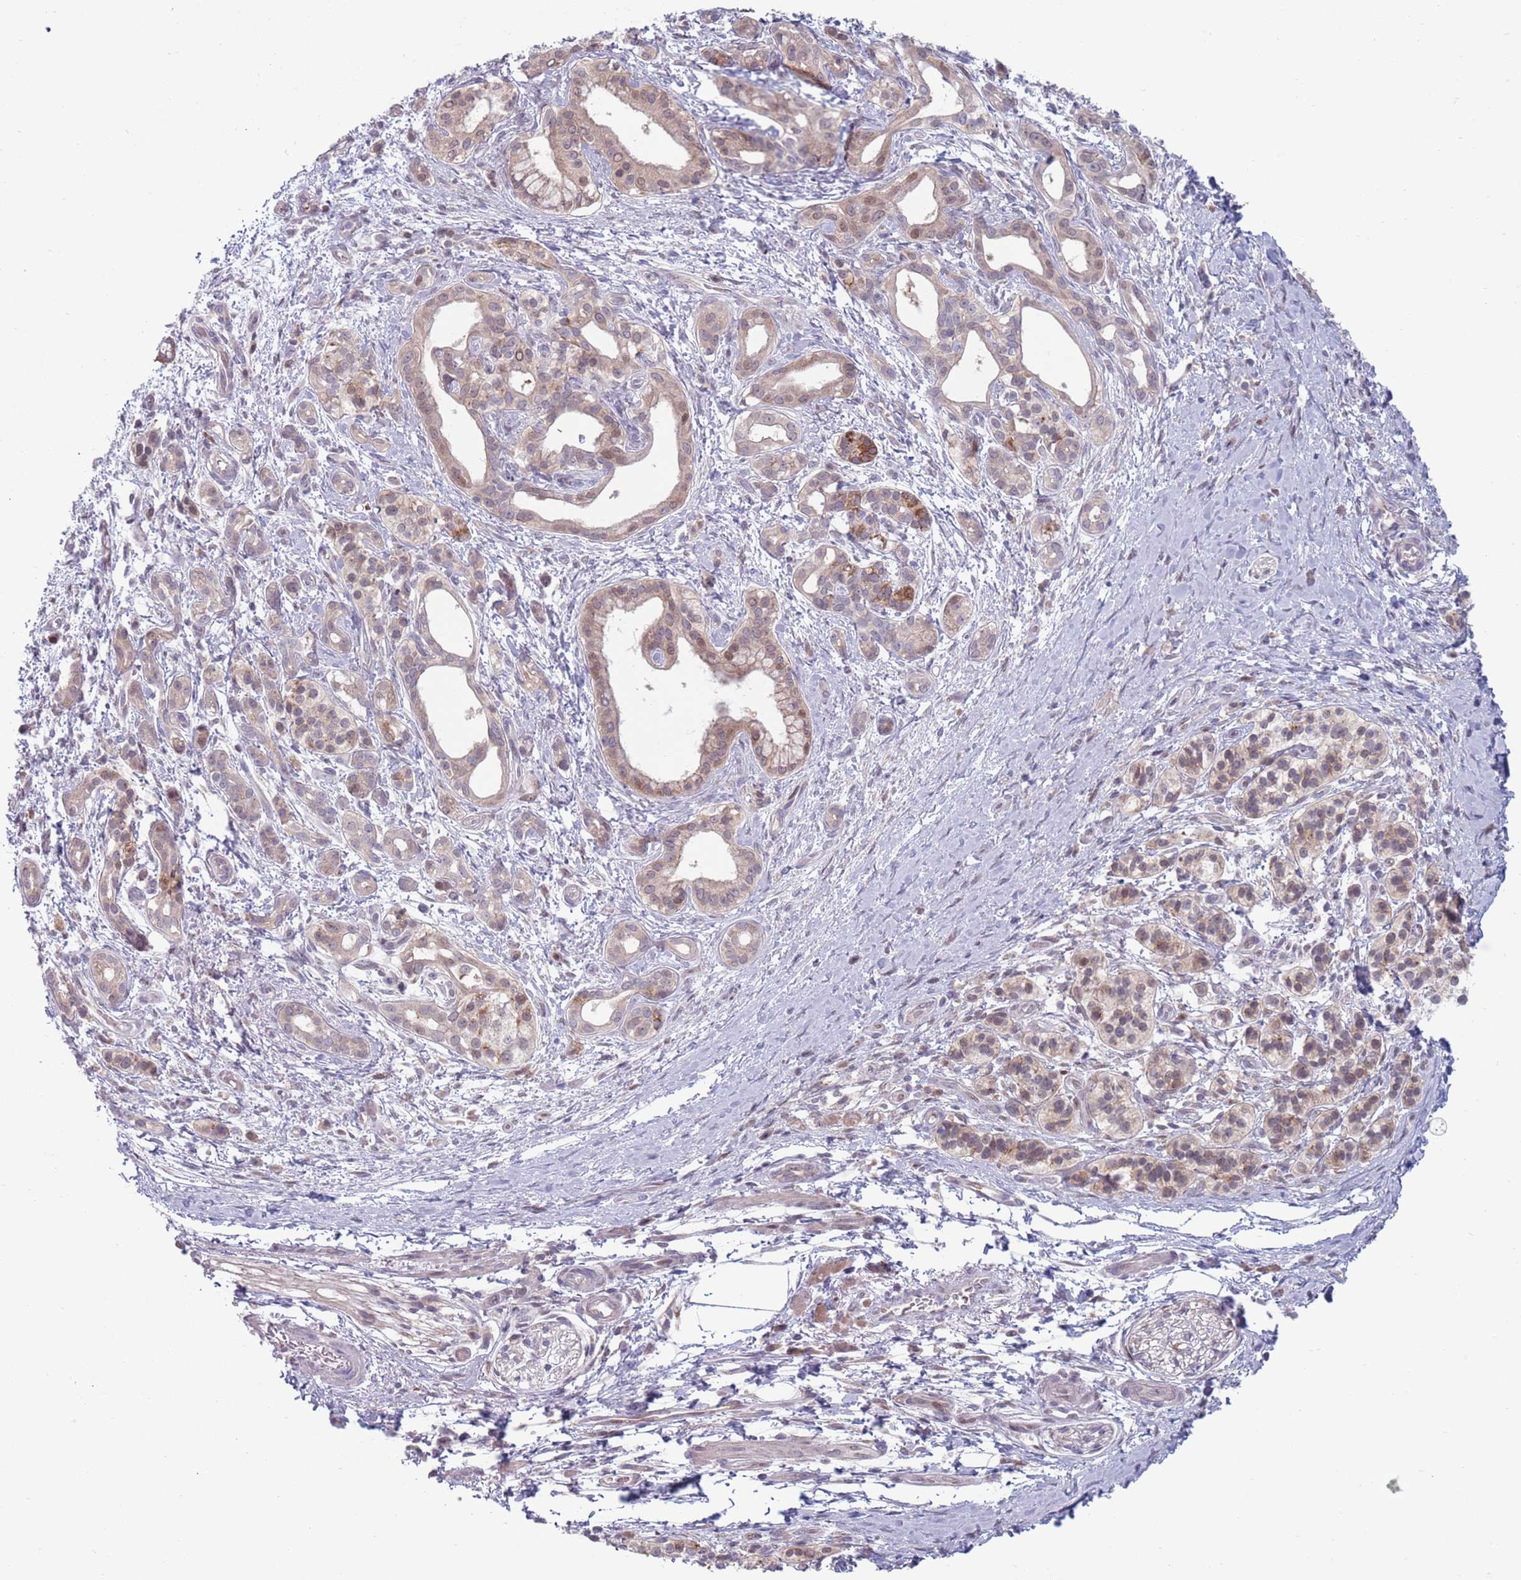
{"staining": {"intensity": "moderate", "quantity": "<25%", "location": "nuclear"}, "tissue": "pancreatic cancer", "cell_type": "Tumor cells", "image_type": "cancer", "snomed": [{"axis": "morphology", "description": "Adenocarcinoma, NOS"}, {"axis": "topography", "description": "Pancreas"}], "caption": "Immunohistochemical staining of human adenocarcinoma (pancreatic) shows low levels of moderate nuclear positivity in approximately <25% of tumor cells.", "gene": "CLNS1A", "patient": {"sex": "male", "age": 71}}